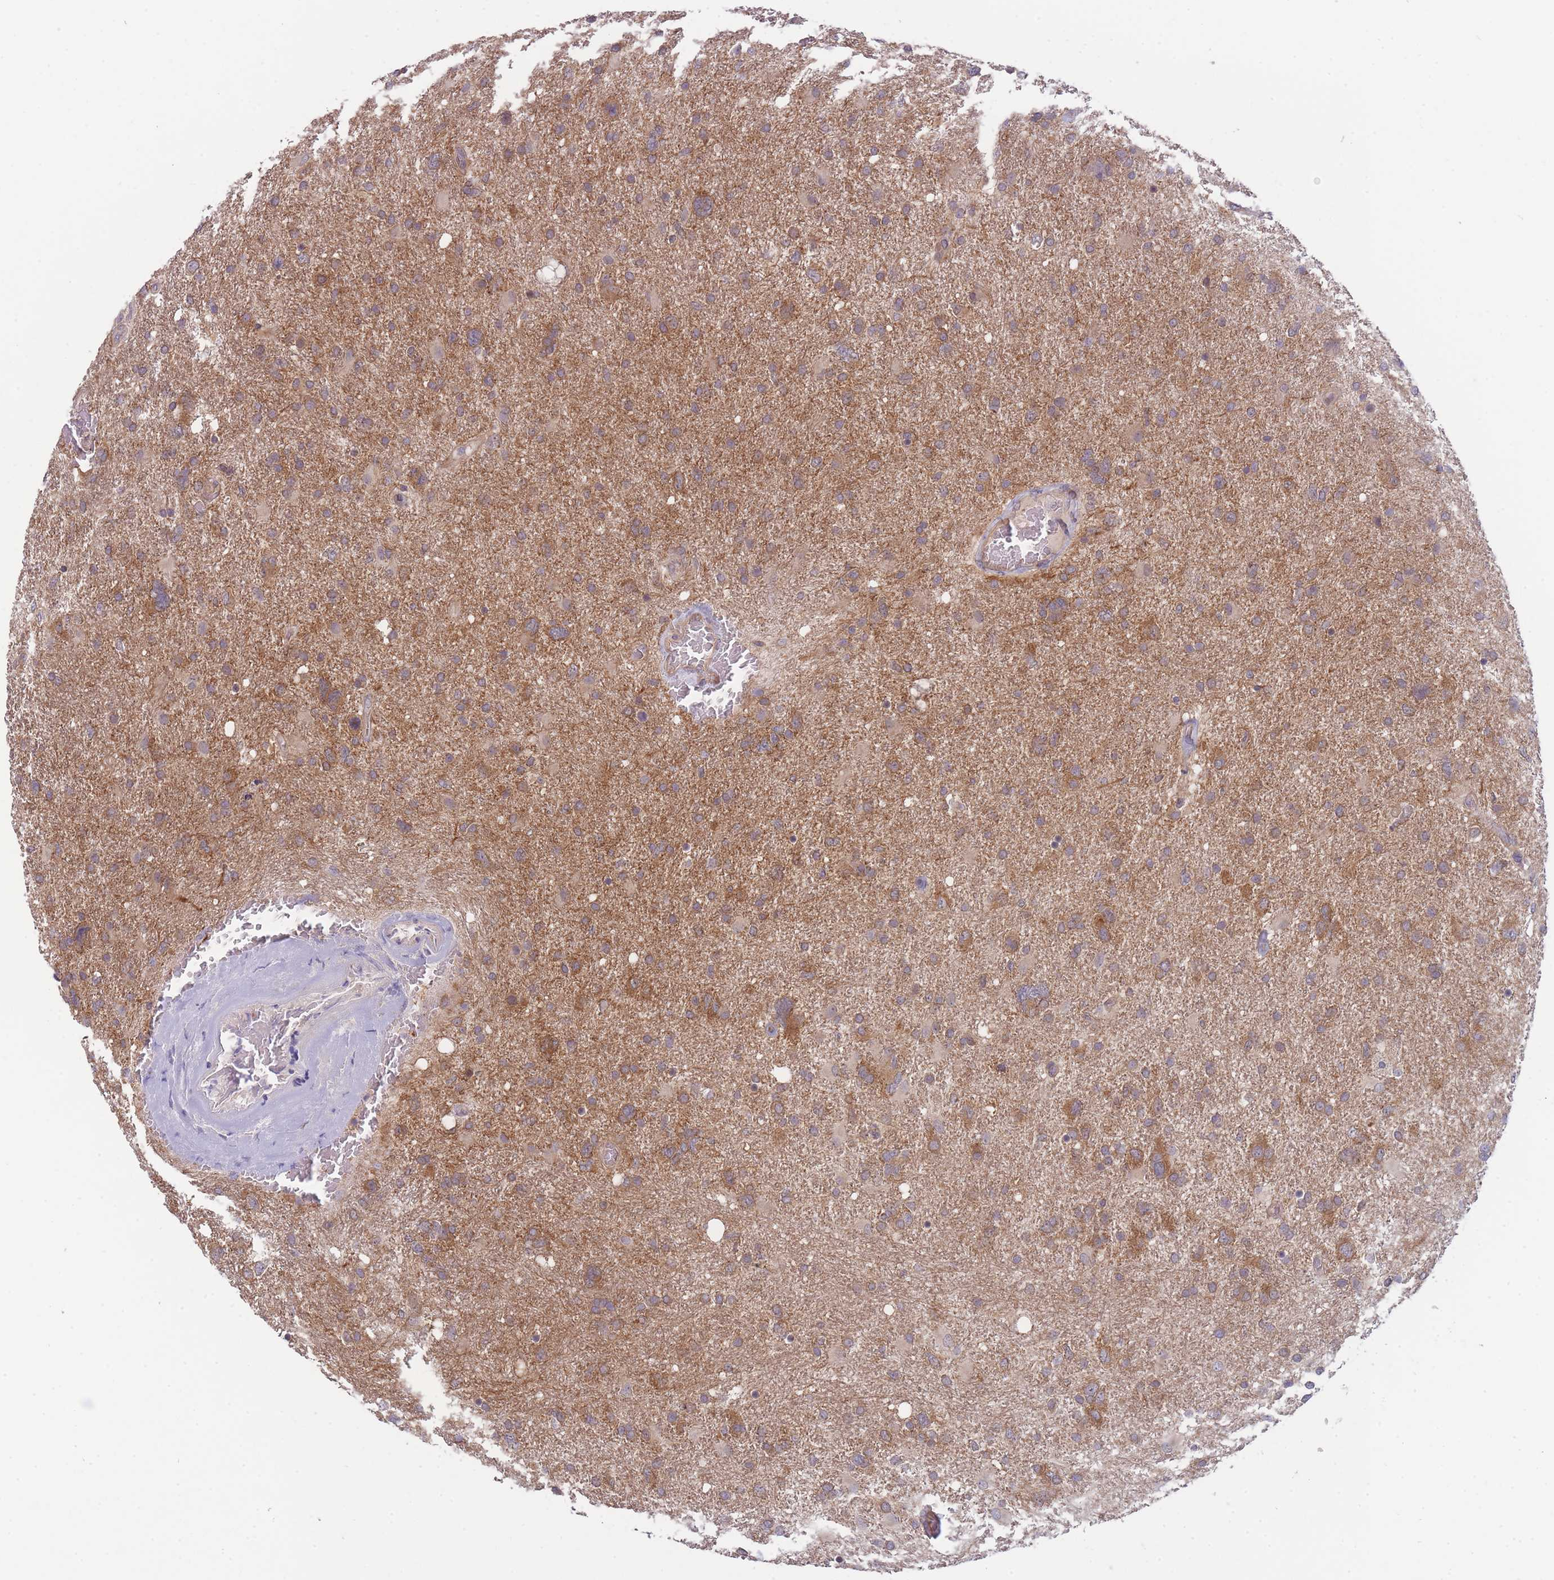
{"staining": {"intensity": "moderate", "quantity": ">75%", "location": "cytoplasmic/membranous"}, "tissue": "glioma", "cell_type": "Tumor cells", "image_type": "cancer", "snomed": [{"axis": "morphology", "description": "Glioma, malignant, High grade"}, {"axis": "topography", "description": "Brain"}], "caption": "Immunohistochemical staining of malignant glioma (high-grade) displays moderate cytoplasmic/membranous protein expression in about >75% of tumor cells. Nuclei are stained in blue.", "gene": "PFDN6", "patient": {"sex": "male", "age": 61}}